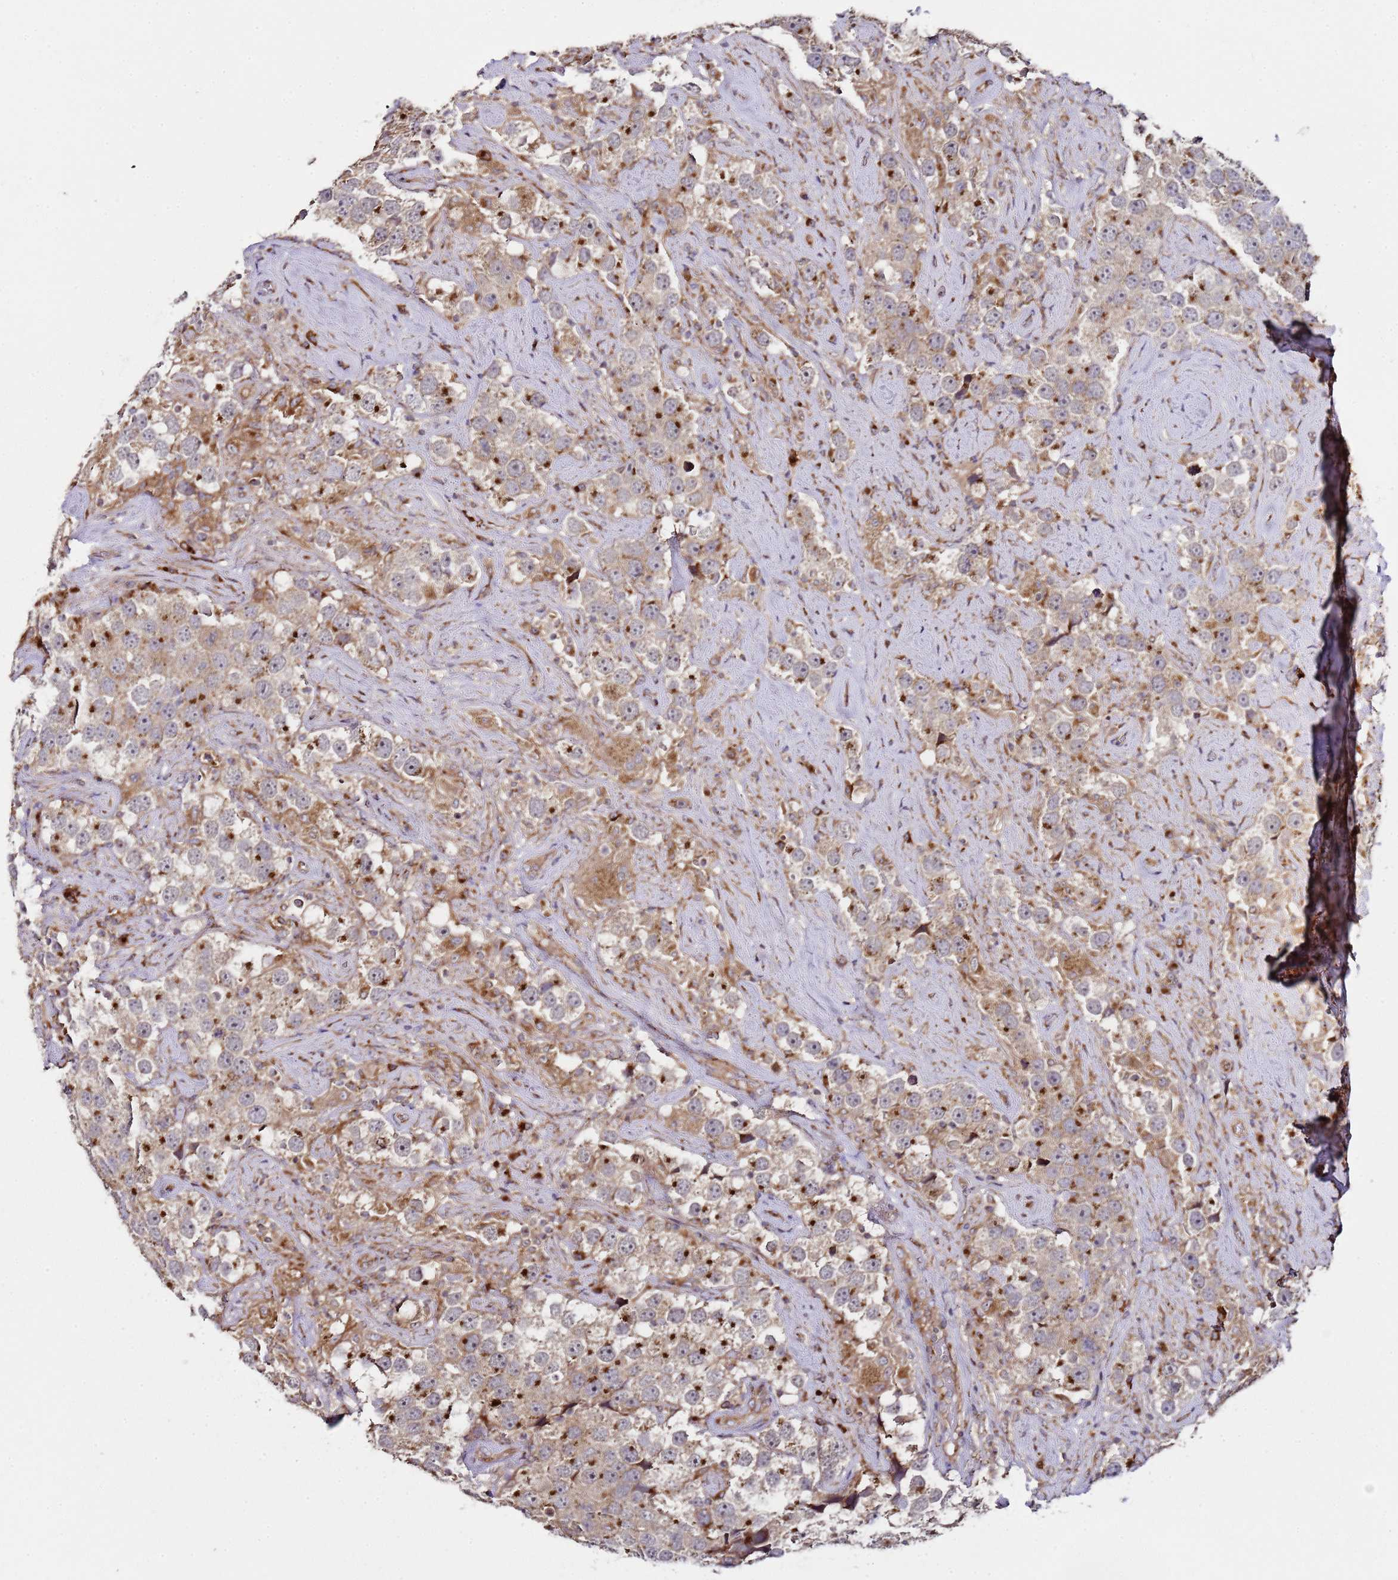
{"staining": {"intensity": "strong", "quantity": "25%-75%", "location": "cytoplasmic/membranous"}, "tissue": "testis cancer", "cell_type": "Tumor cells", "image_type": "cancer", "snomed": [{"axis": "morphology", "description": "Seminoma, NOS"}, {"axis": "topography", "description": "Testis"}], "caption": "Immunohistochemical staining of human testis seminoma exhibits strong cytoplasmic/membranous protein expression in about 25%-75% of tumor cells. The staining was performed using DAB to visualize the protein expression in brown, while the nuclei were stained in blue with hematoxylin (Magnification: 20x).", "gene": "MRPL49", "patient": {"sex": "male", "age": 49}}